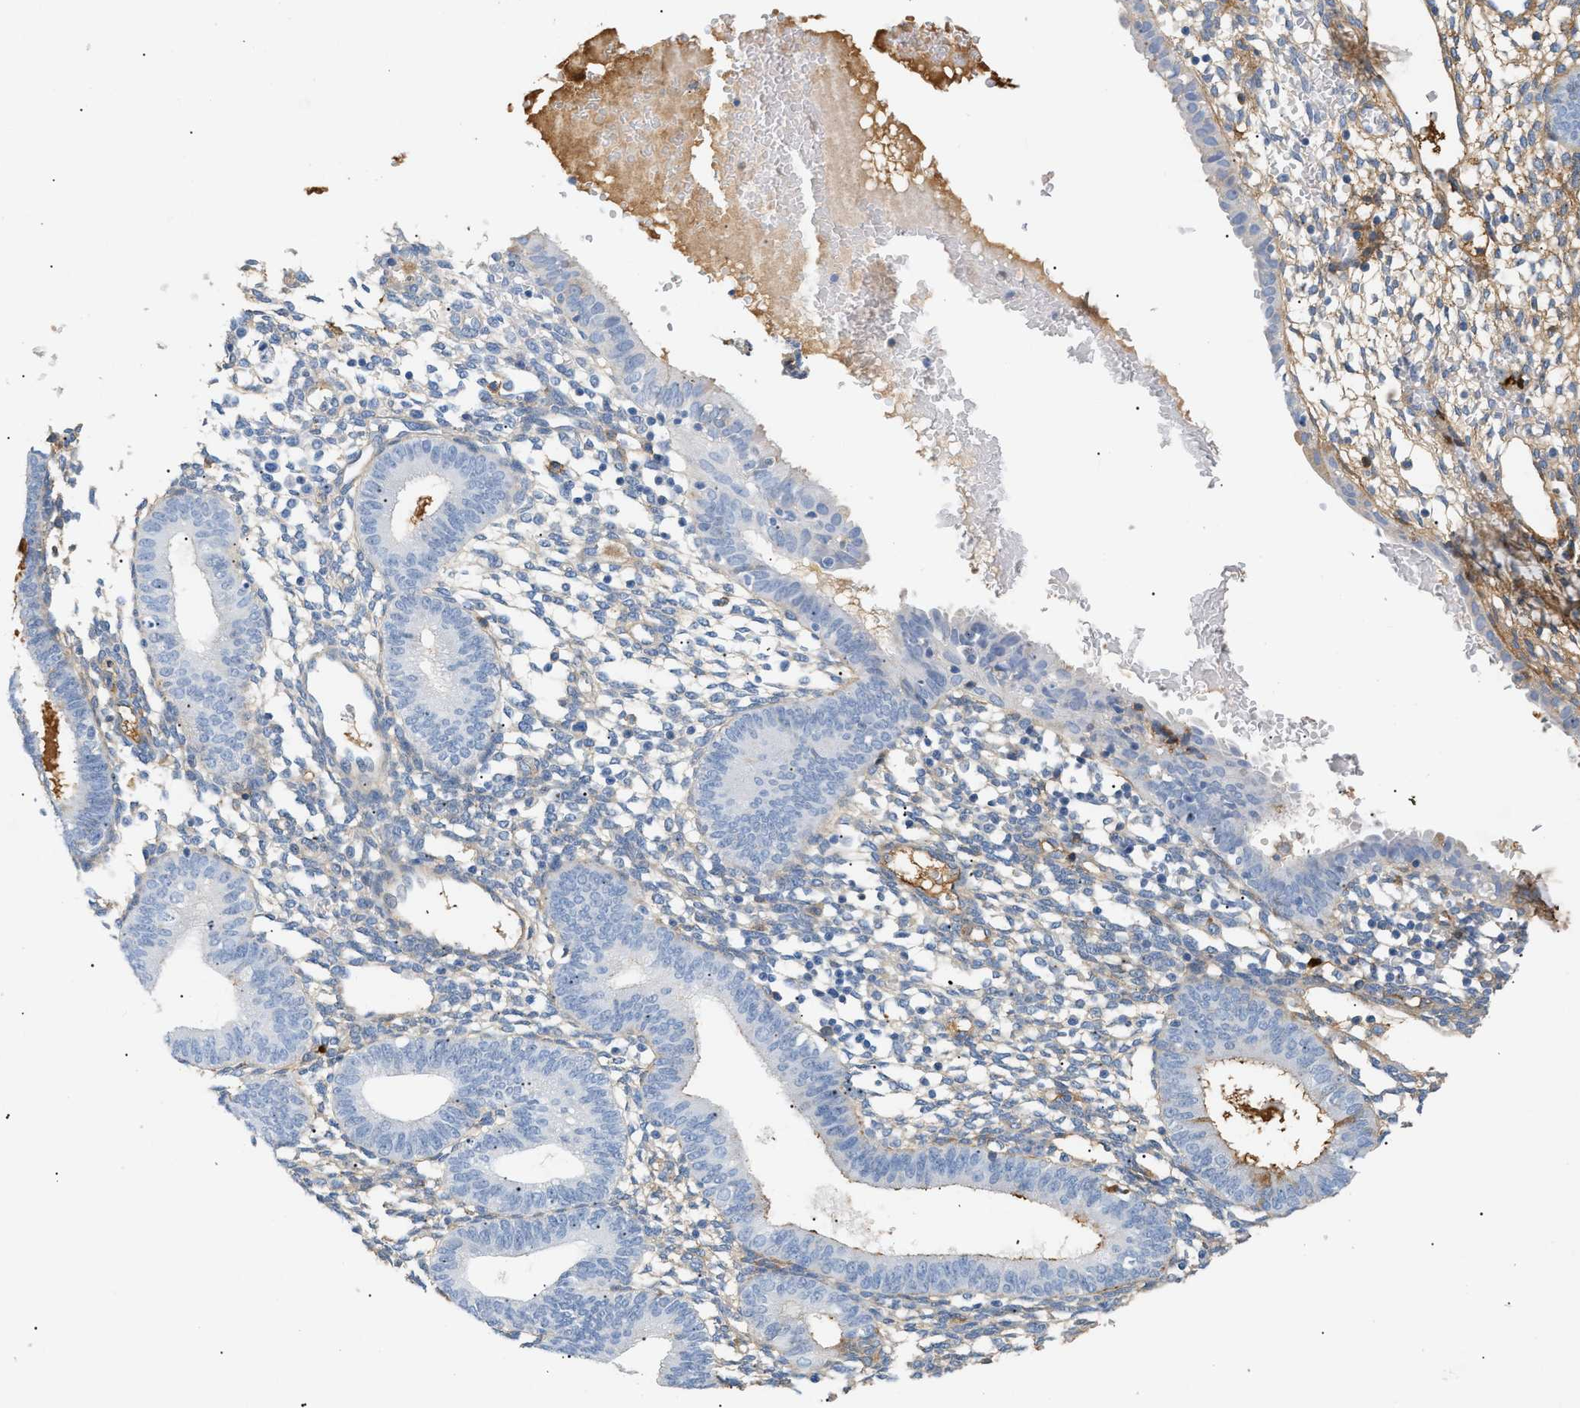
{"staining": {"intensity": "moderate", "quantity": "25%-75%", "location": "cytoplasmic/membranous"}, "tissue": "endometrium", "cell_type": "Cells in endometrial stroma", "image_type": "normal", "snomed": [{"axis": "morphology", "description": "Normal tissue, NOS"}, {"axis": "topography", "description": "Endometrium"}], "caption": "Brown immunohistochemical staining in unremarkable human endometrium displays moderate cytoplasmic/membranous expression in approximately 25%-75% of cells in endometrial stroma.", "gene": "CFH", "patient": {"sex": "female", "age": 61}}